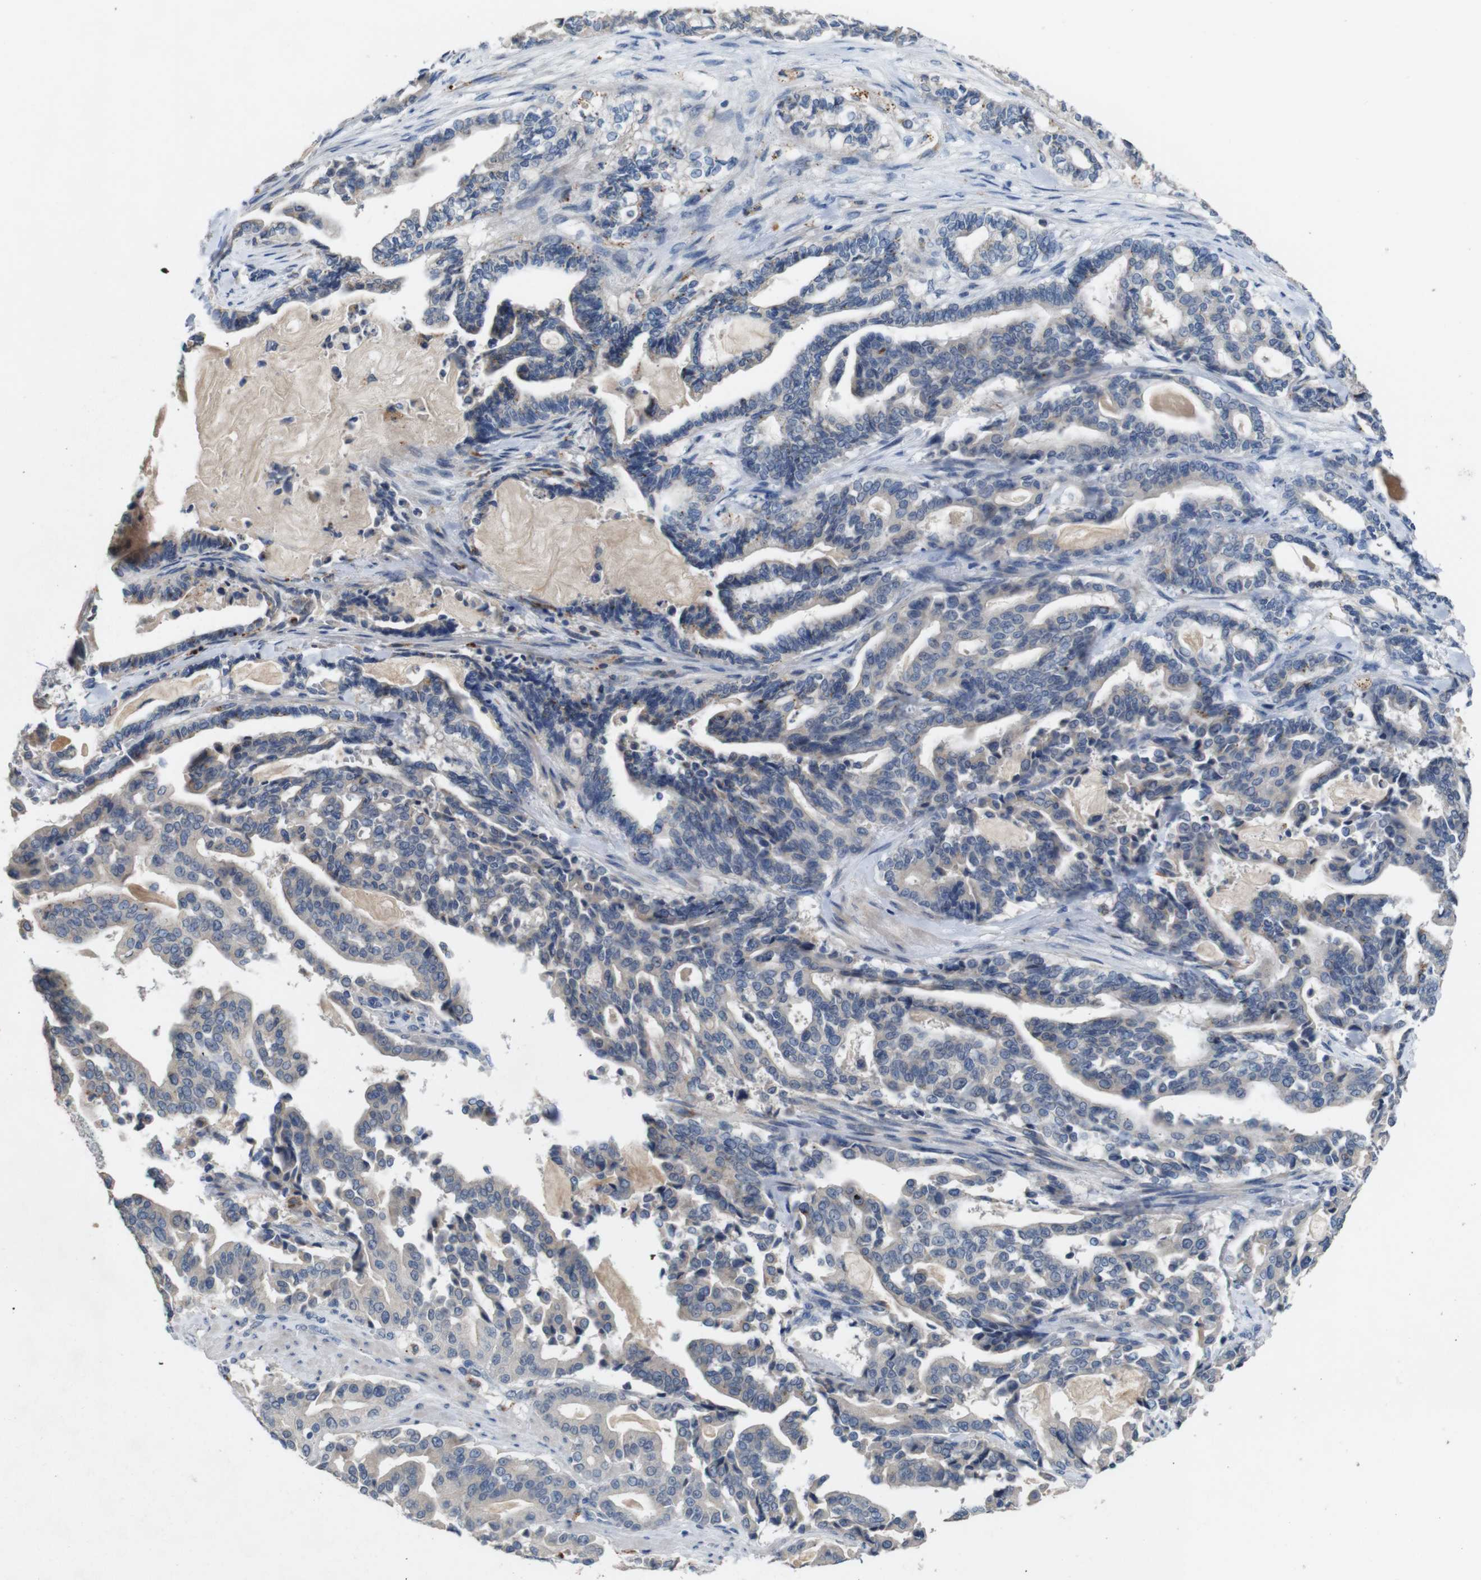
{"staining": {"intensity": "negative", "quantity": "none", "location": "none"}, "tissue": "pancreatic cancer", "cell_type": "Tumor cells", "image_type": "cancer", "snomed": [{"axis": "morphology", "description": "Adenocarcinoma, NOS"}, {"axis": "topography", "description": "Pancreas"}], "caption": "The immunohistochemistry (IHC) image has no significant expression in tumor cells of pancreatic cancer tissue.", "gene": "SLC2A8", "patient": {"sex": "male", "age": 63}}